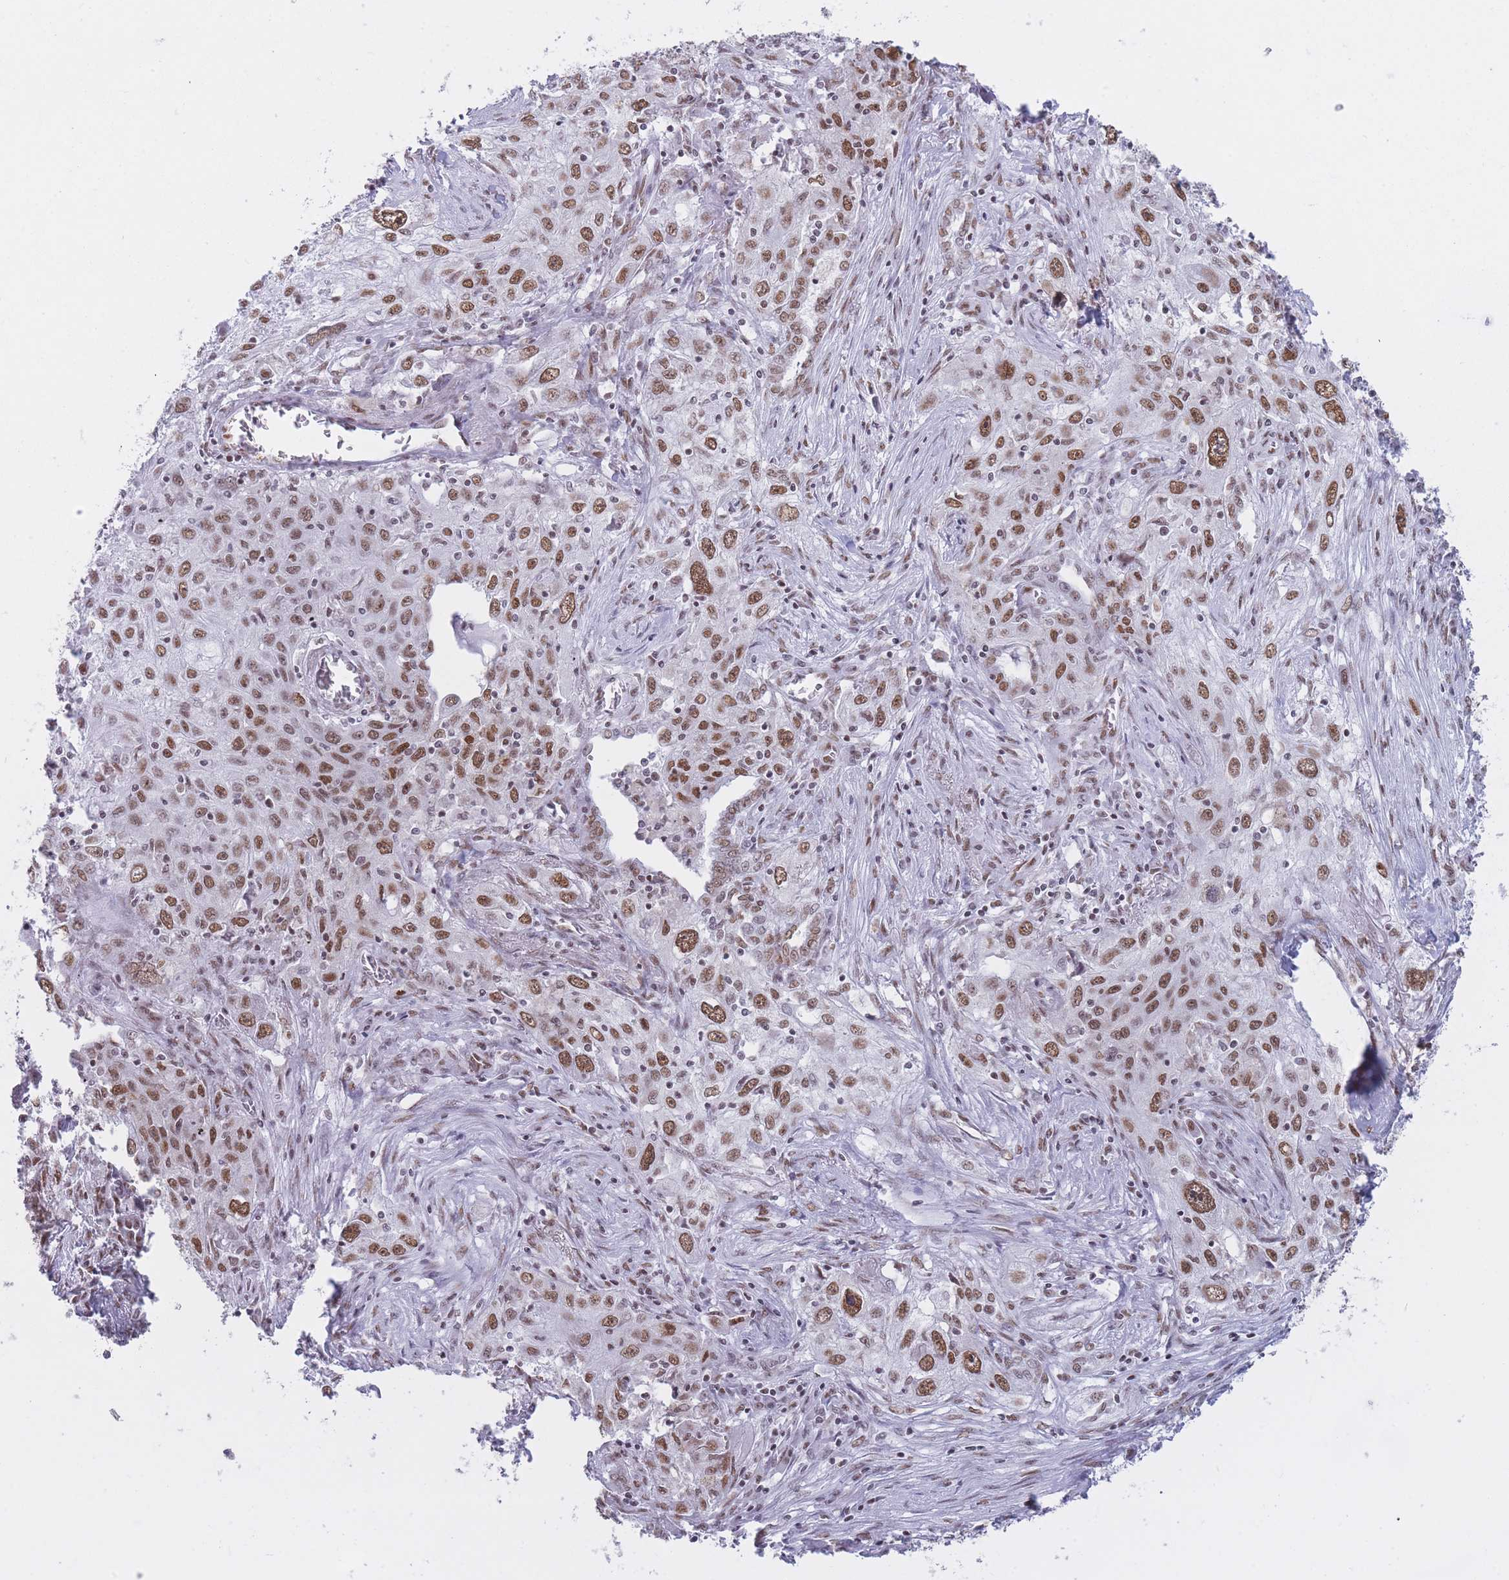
{"staining": {"intensity": "moderate", "quantity": ">75%", "location": "nuclear"}, "tissue": "lung cancer", "cell_type": "Tumor cells", "image_type": "cancer", "snomed": [{"axis": "morphology", "description": "Squamous cell carcinoma, NOS"}, {"axis": "topography", "description": "Lung"}], "caption": "Lung cancer stained for a protein (brown) displays moderate nuclear positive expression in about >75% of tumor cells.", "gene": "HNRNPUL1", "patient": {"sex": "female", "age": 69}}